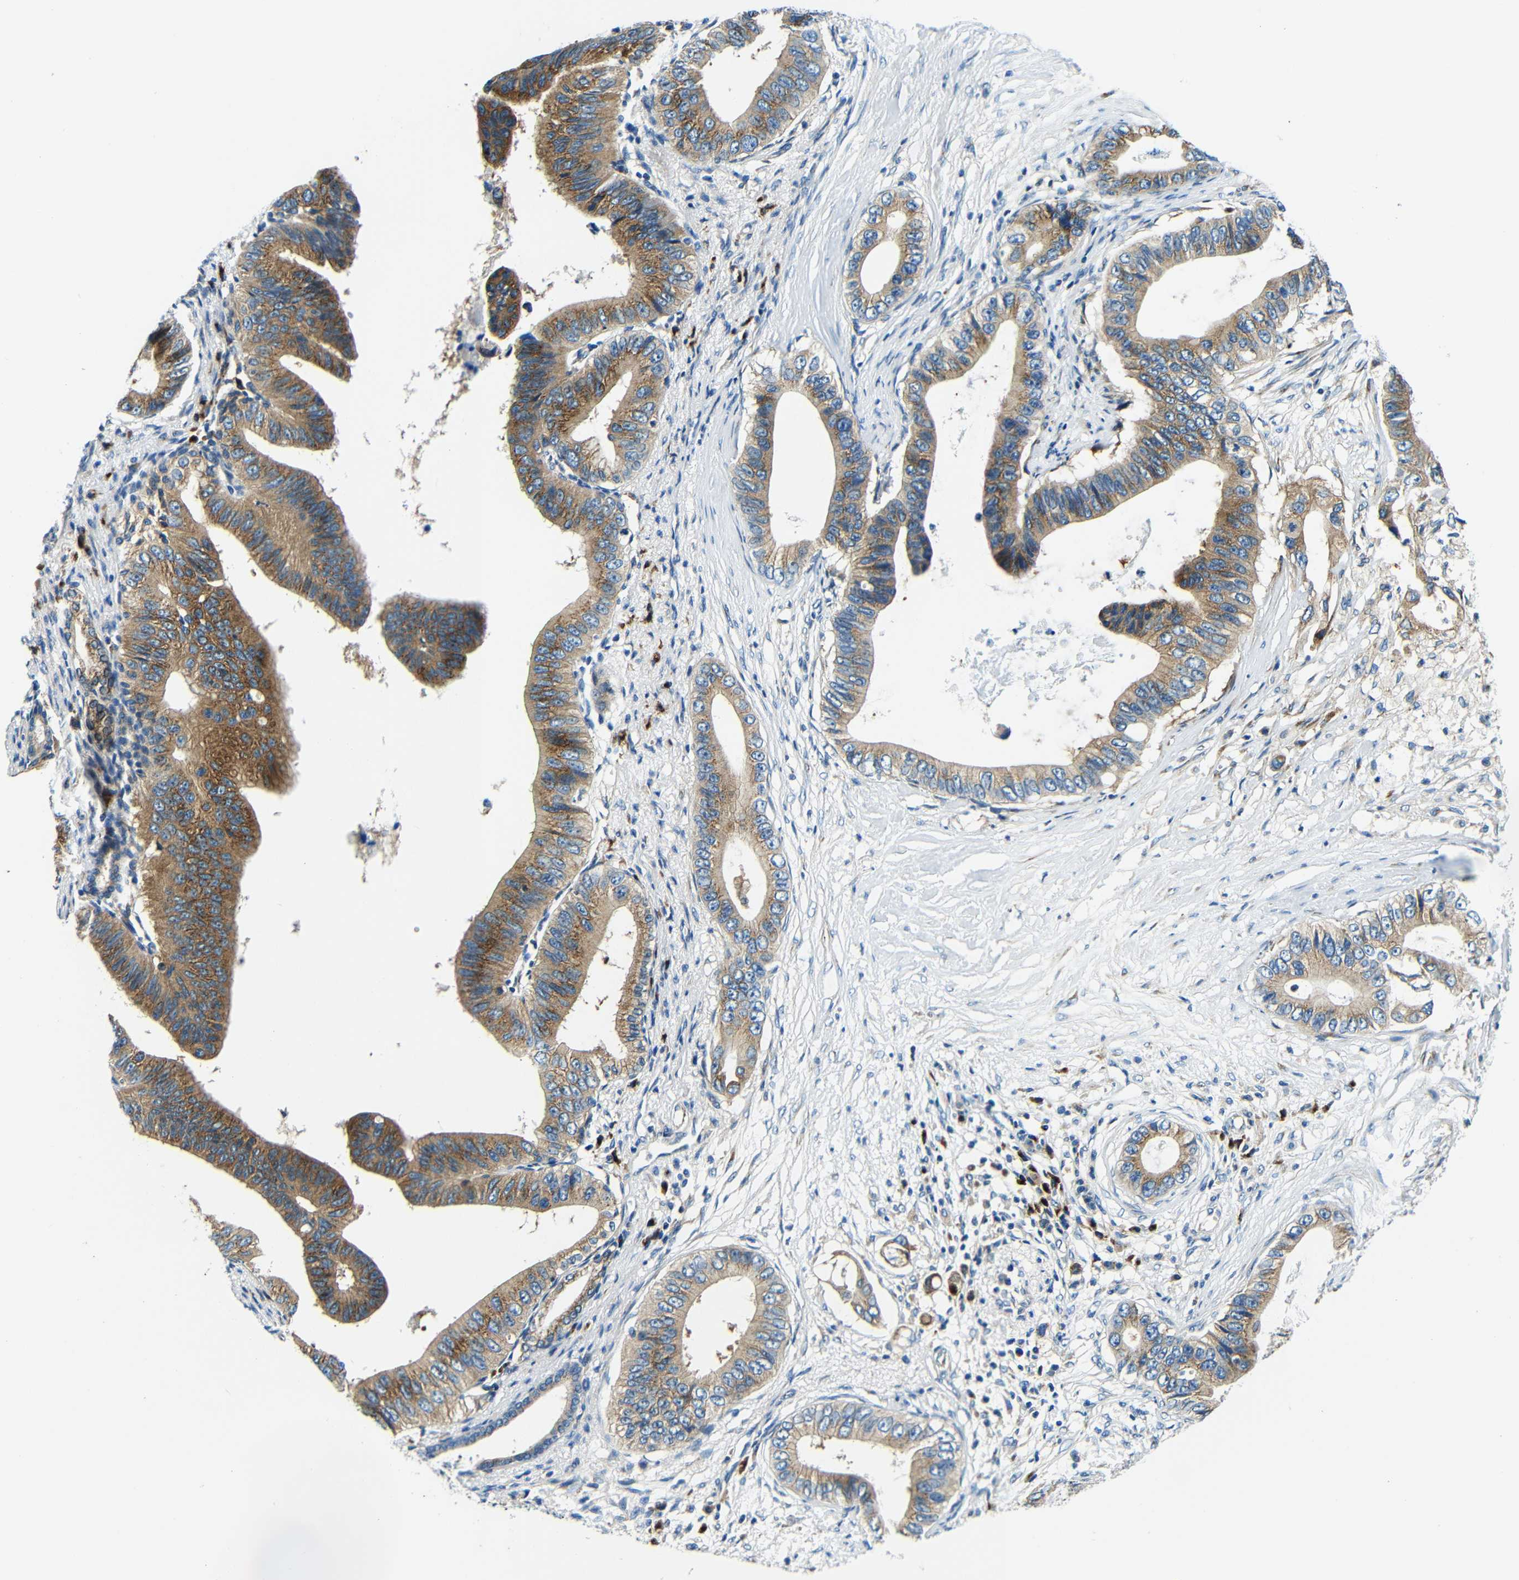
{"staining": {"intensity": "moderate", "quantity": ">75%", "location": "cytoplasmic/membranous"}, "tissue": "pancreatic cancer", "cell_type": "Tumor cells", "image_type": "cancer", "snomed": [{"axis": "morphology", "description": "Adenocarcinoma, NOS"}, {"axis": "topography", "description": "Pancreas"}], "caption": "Moderate cytoplasmic/membranous positivity is seen in approximately >75% of tumor cells in adenocarcinoma (pancreatic). (Stains: DAB (3,3'-diaminobenzidine) in brown, nuclei in blue, Microscopy: brightfield microscopy at high magnification).", "gene": "USO1", "patient": {"sex": "male", "age": 77}}